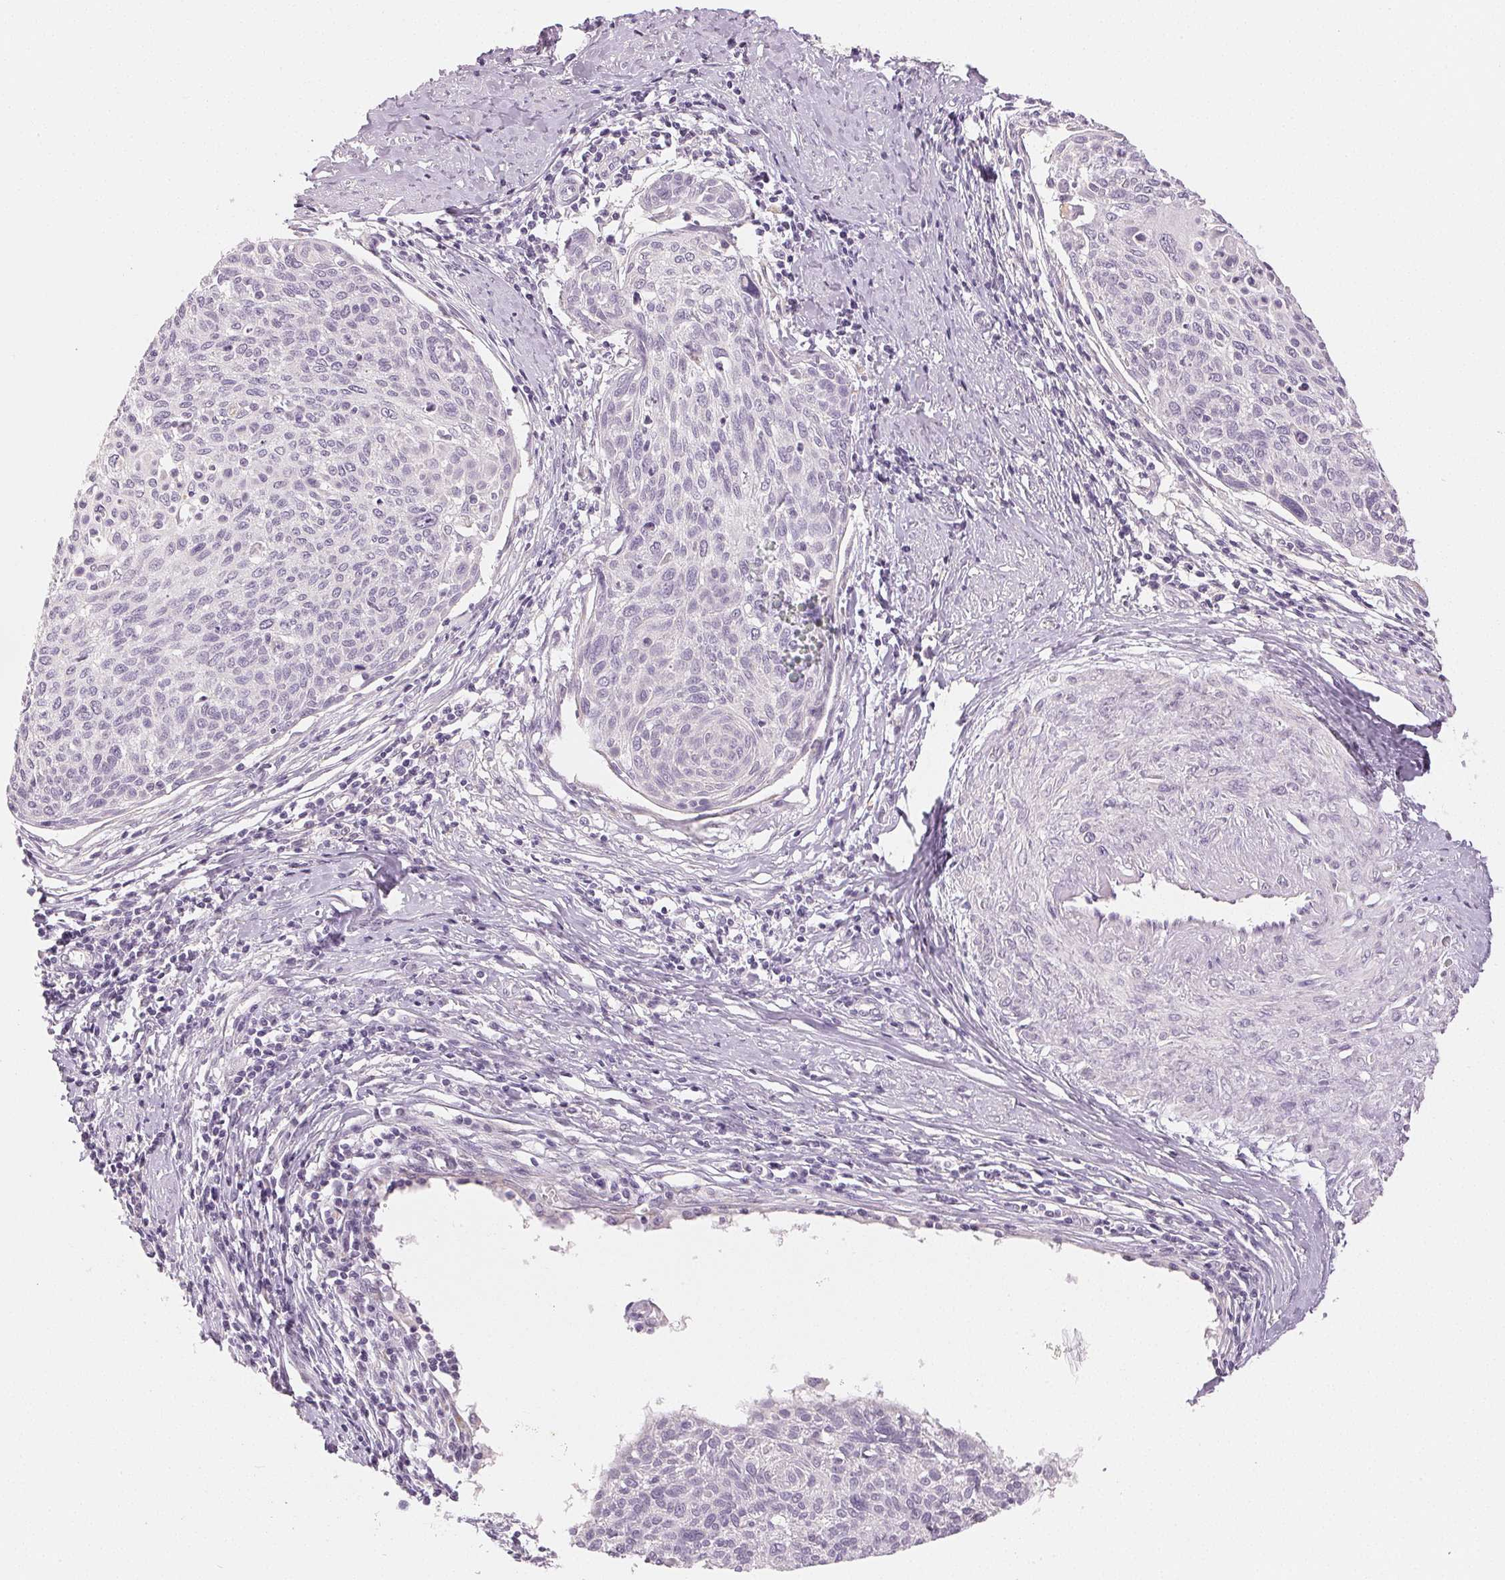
{"staining": {"intensity": "negative", "quantity": "none", "location": "none"}, "tissue": "cervical cancer", "cell_type": "Tumor cells", "image_type": "cancer", "snomed": [{"axis": "morphology", "description": "Squamous cell carcinoma, NOS"}, {"axis": "topography", "description": "Cervix"}], "caption": "There is no significant expression in tumor cells of cervical cancer (squamous cell carcinoma).", "gene": "MAP1LC3A", "patient": {"sex": "female", "age": 49}}